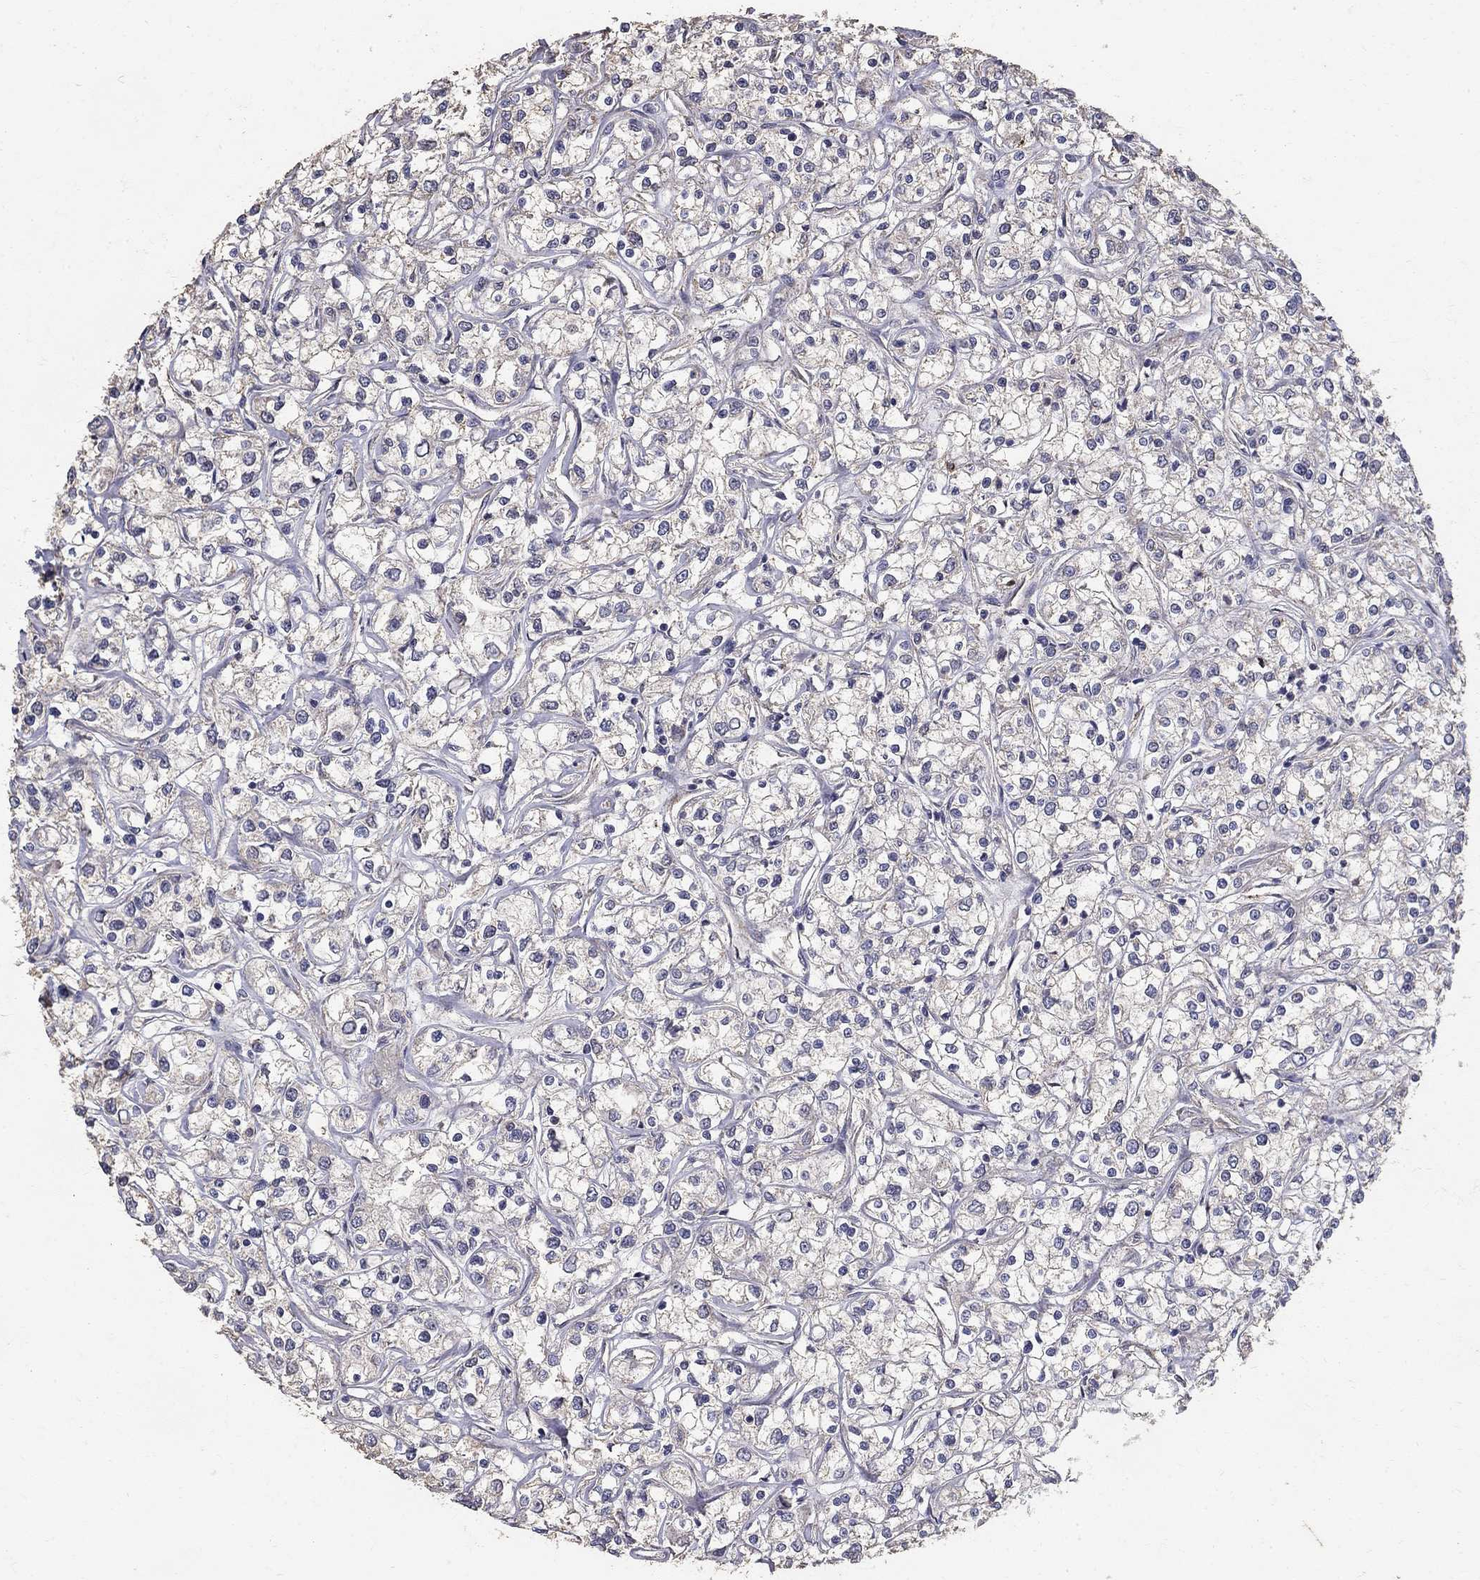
{"staining": {"intensity": "negative", "quantity": "none", "location": "none"}, "tissue": "renal cancer", "cell_type": "Tumor cells", "image_type": "cancer", "snomed": [{"axis": "morphology", "description": "Adenocarcinoma, NOS"}, {"axis": "topography", "description": "Kidney"}], "caption": "This image is of renal adenocarcinoma stained with immunohistochemistry (IHC) to label a protein in brown with the nuclei are counter-stained blue. There is no expression in tumor cells.", "gene": "MPP2", "patient": {"sex": "female", "age": 59}}